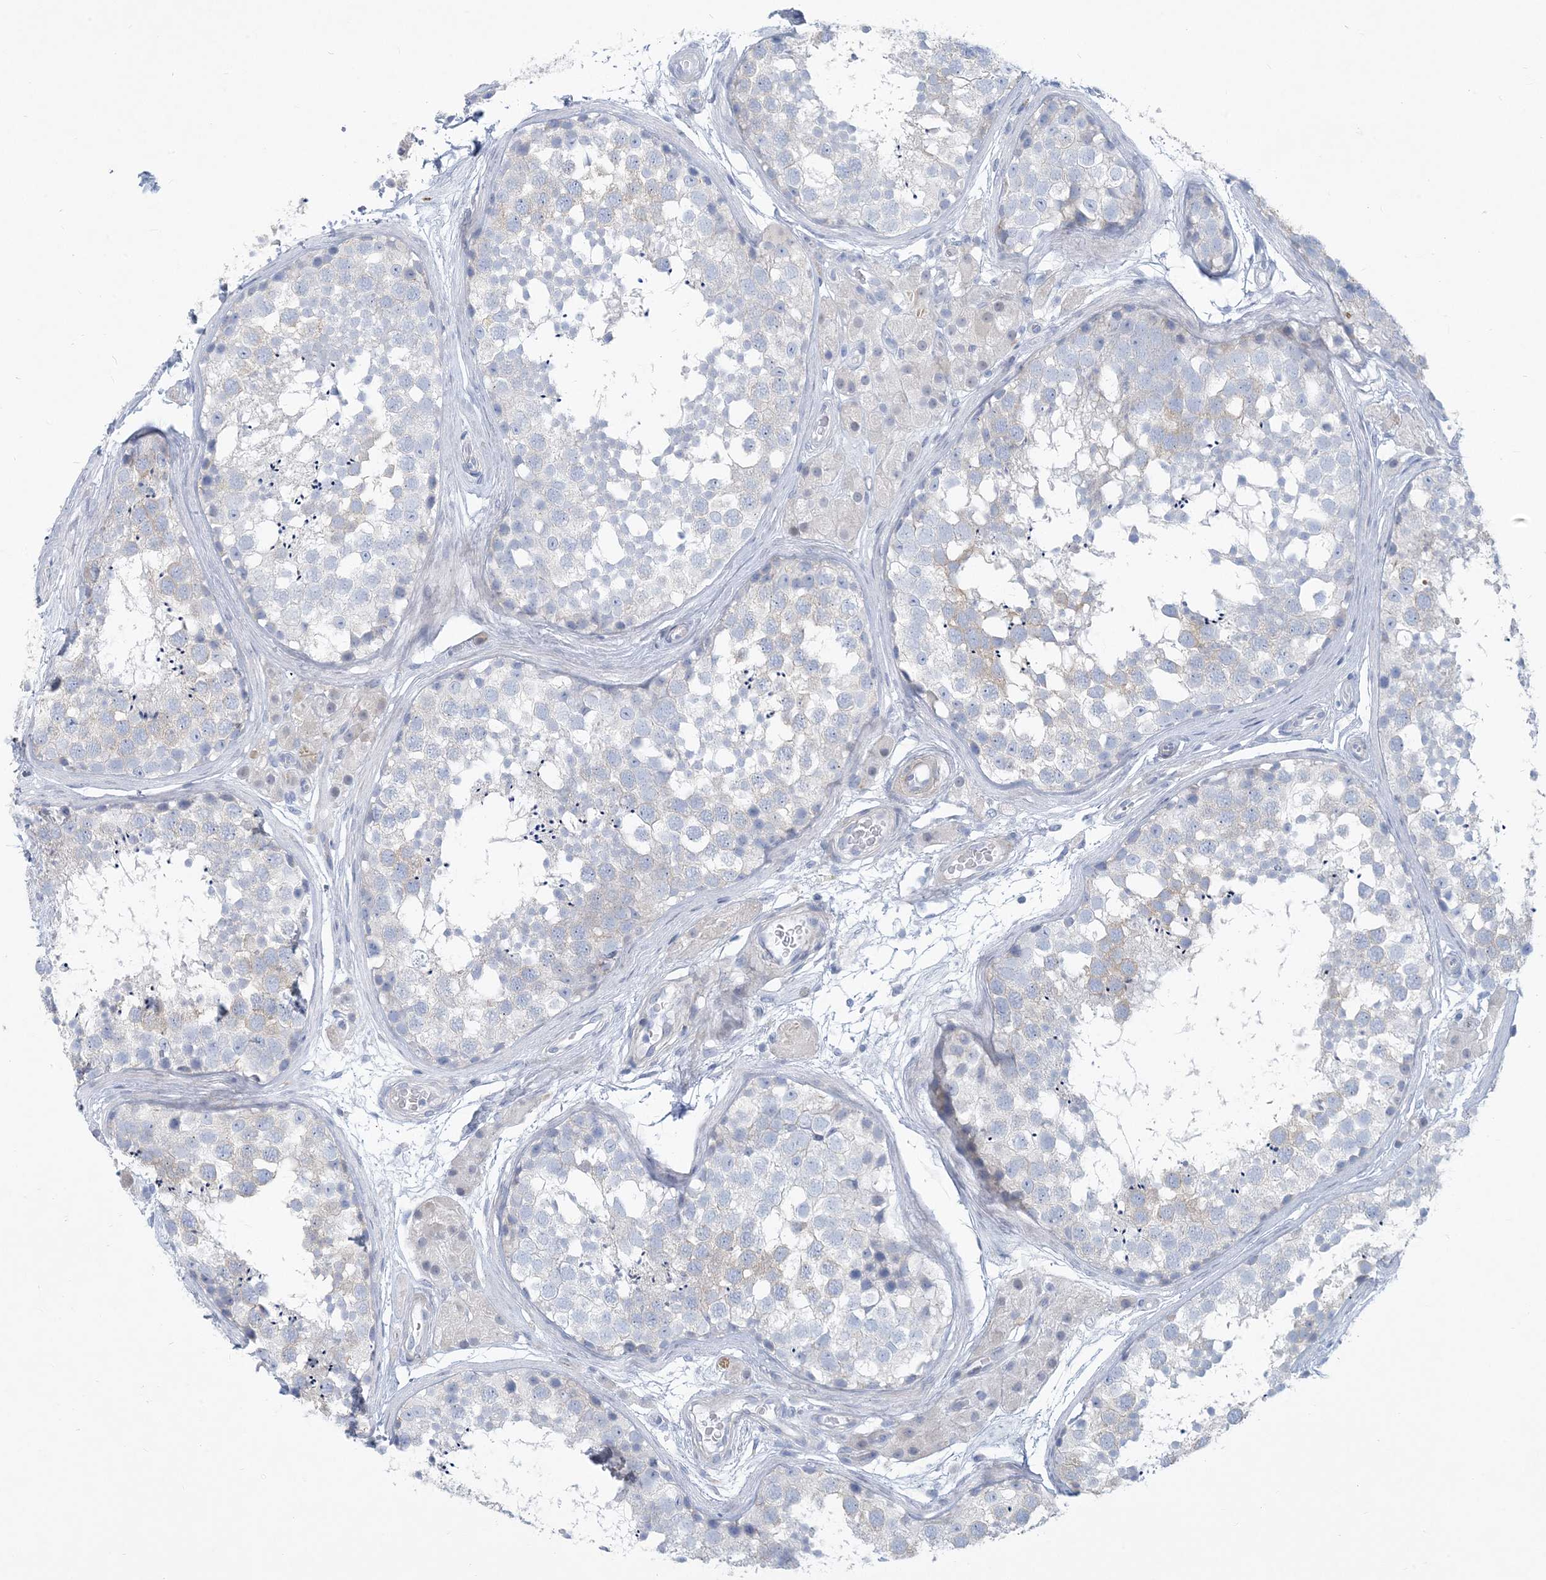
{"staining": {"intensity": "negative", "quantity": "none", "location": "none"}, "tissue": "testis", "cell_type": "Cells in seminiferous ducts", "image_type": "normal", "snomed": [{"axis": "morphology", "description": "Normal tissue, NOS"}, {"axis": "topography", "description": "Testis"}], "caption": "Immunohistochemistry (IHC) image of normal testis stained for a protein (brown), which shows no positivity in cells in seminiferous ducts.", "gene": "MOXD1", "patient": {"sex": "male", "age": 56}}